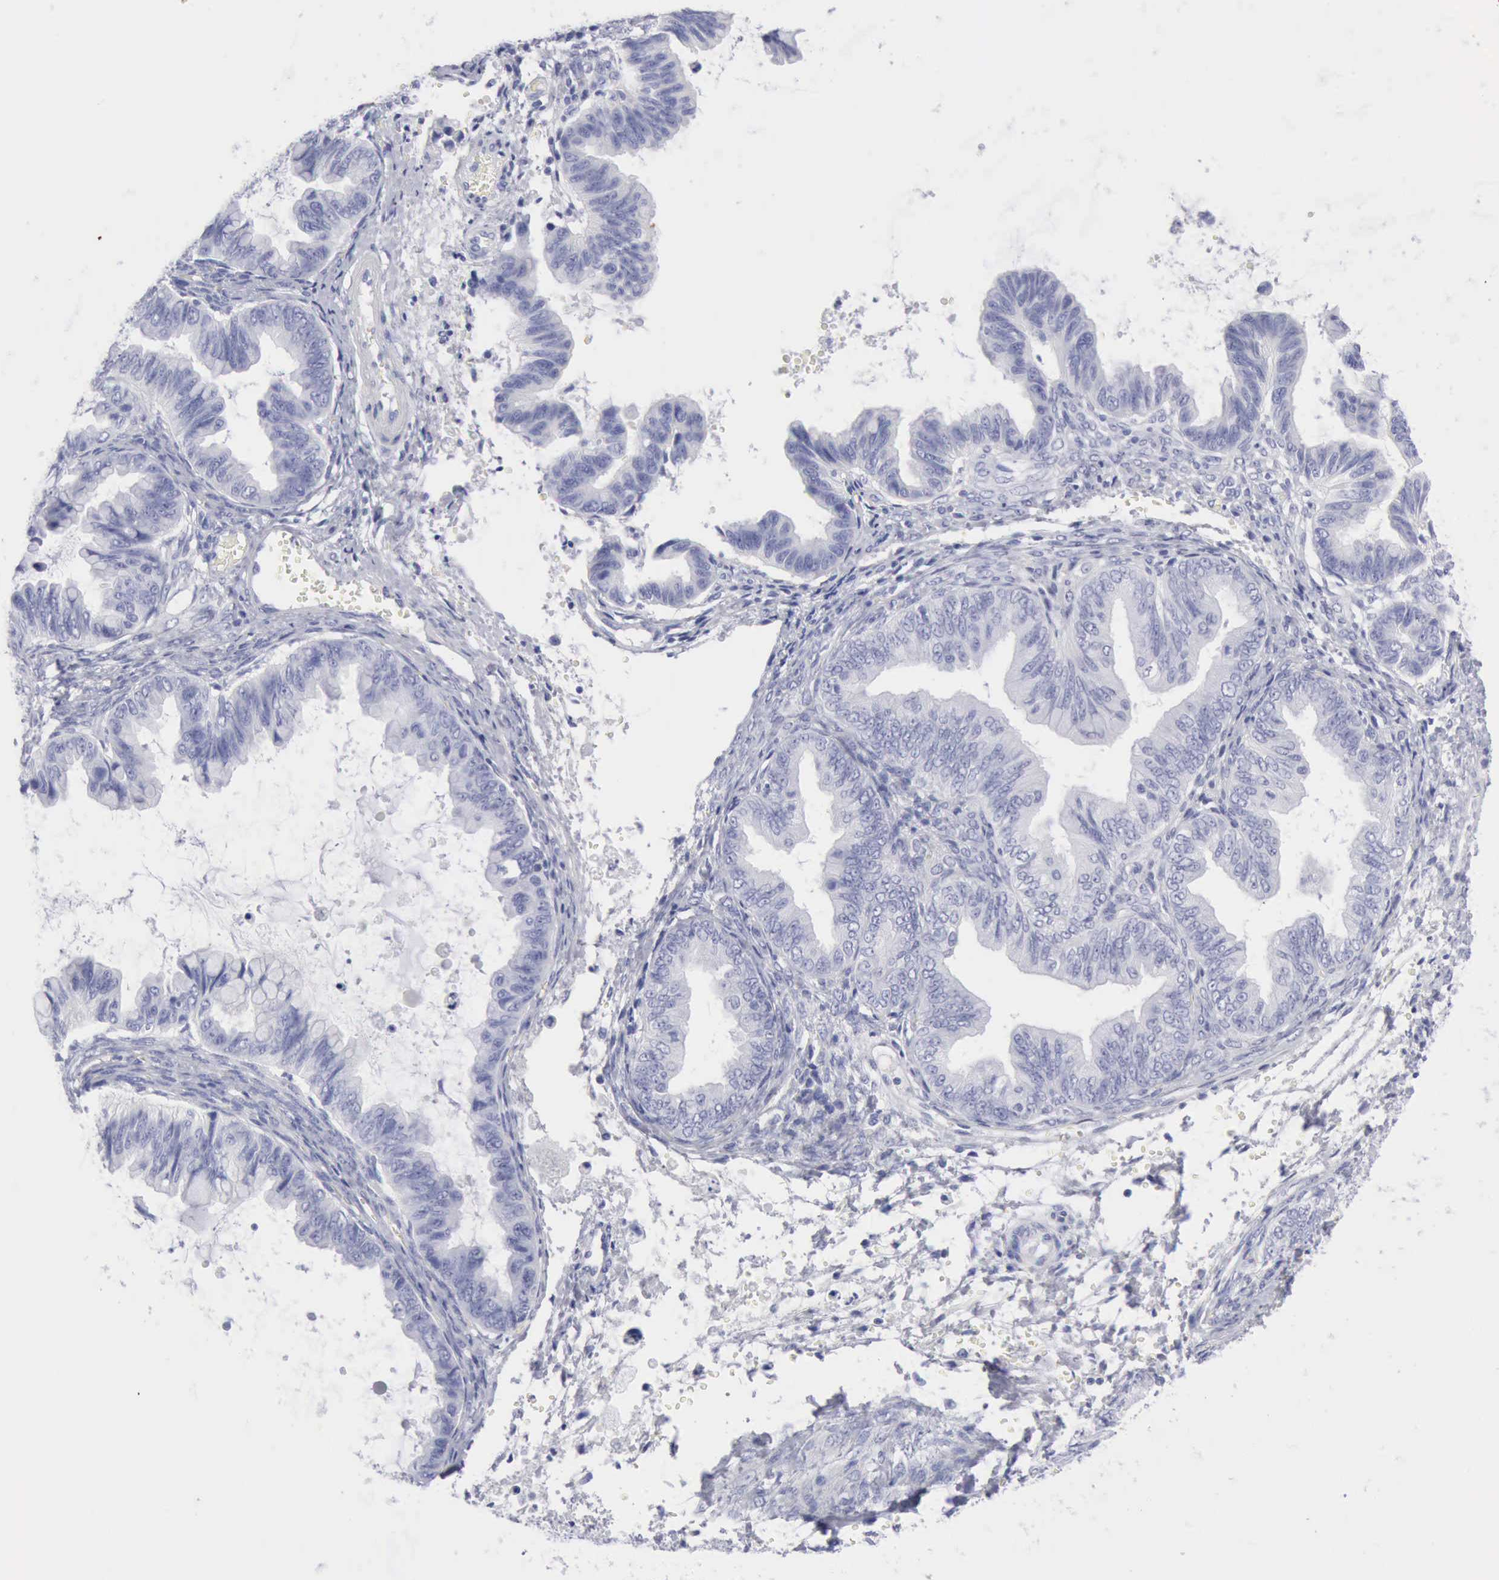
{"staining": {"intensity": "negative", "quantity": "none", "location": "none"}, "tissue": "ovarian cancer", "cell_type": "Tumor cells", "image_type": "cancer", "snomed": [{"axis": "morphology", "description": "Cystadenocarcinoma, mucinous, NOS"}, {"axis": "topography", "description": "Ovary"}], "caption": "IHC of mucinous cystadenocarcinoma (ovarian) demonstrates no positivity in tumor cells.", "gene": "KRT10", "patient": {"sex": "female", "age": 36}}